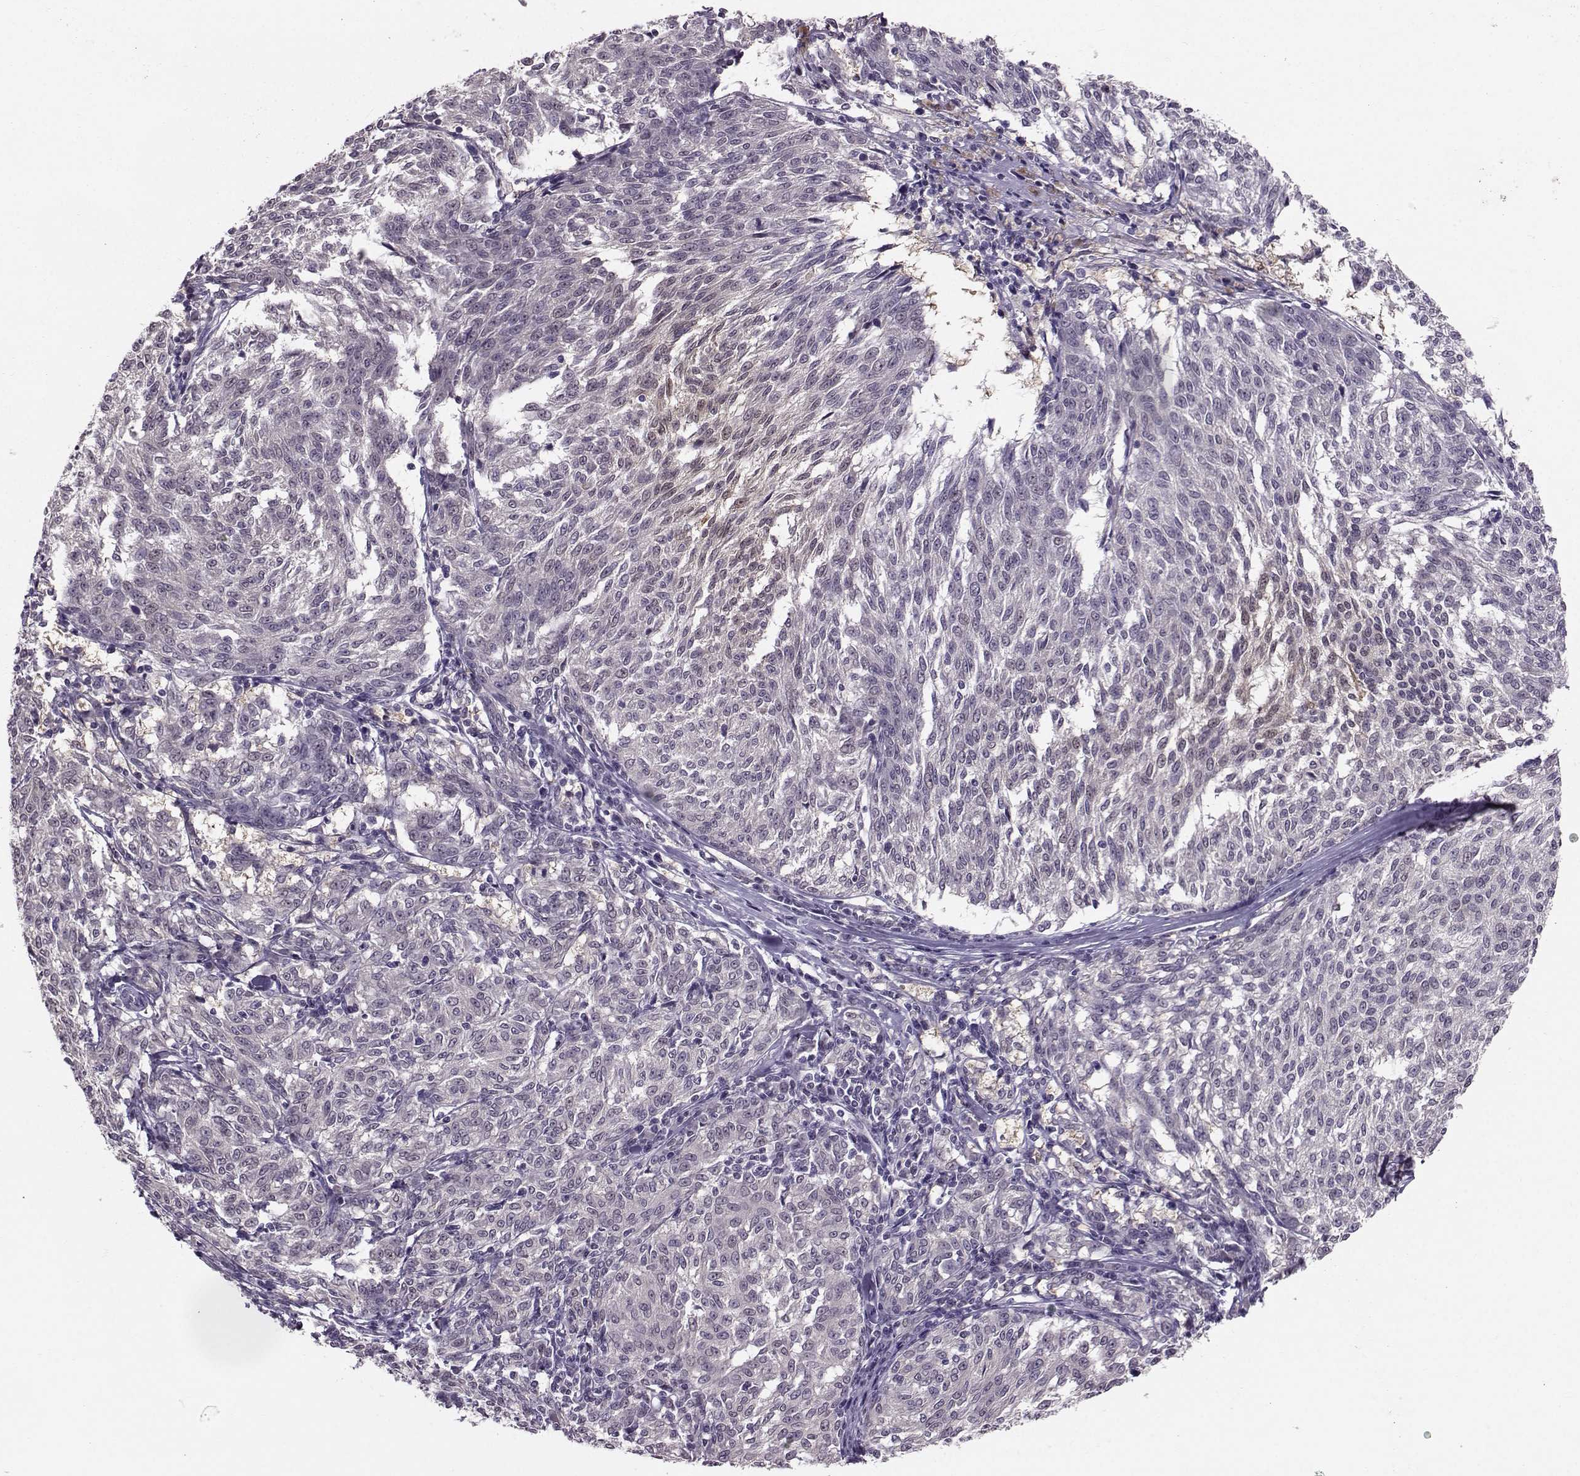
{"staining": {"intensity": "negative", "quantity": "none", "location": "none"}, "tissue": "melanoma", "cell_type": "Tumor cells", "image_type": "cancer", "snomed": [{"axis": "morphology", "description": "Malignant melanoma, NOS"}, {"axis": "topography", "description": "Skin"}], "caption": "IHC of malignant melanoma exhibits no positivity in tumor cells.", "gene": "PGK1", "patient": {"sex": "female", "age": 72}}